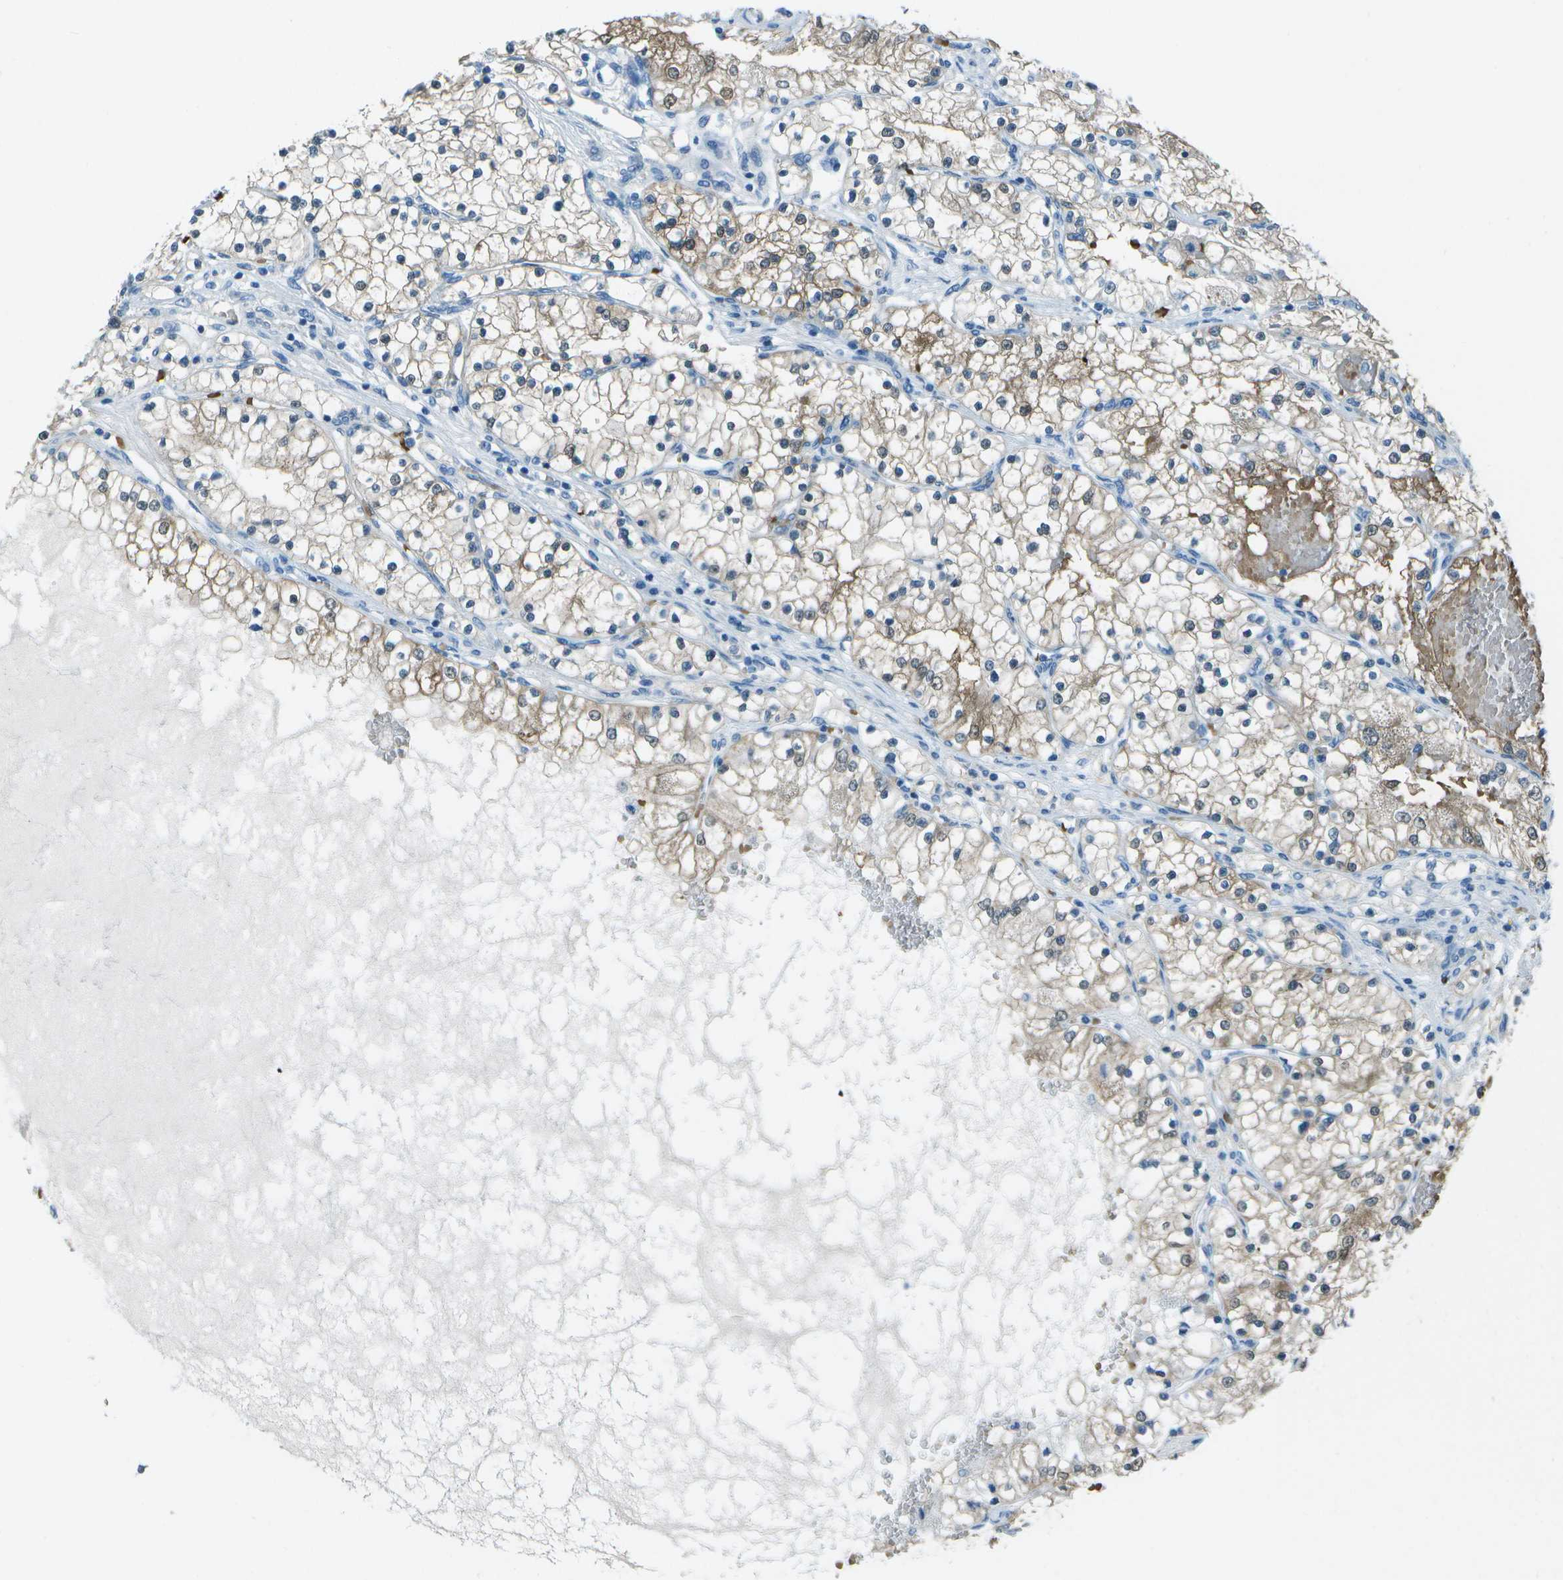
{"staining": {"intensity": "weak", "quantity": "25%-75%", "location": "cytoplasmic/membranous"}, "tissue": "renal cancer", "cell_type": "Tumor cells", "image_type": "cancer", "snomed": [{"axis": "morphology", "description": "Adenocarcinoma, NOS"}, {"axis": "topography", "description": "Kidney"}], "caption": "A low amount of weak cytoplasmic/membranous positivity is identified in about 25%-75% of tumor cells in adenocarcinoma (renal) tissue.", "gene": "ASL", "patient": {"sex": "male", "age": 68}}